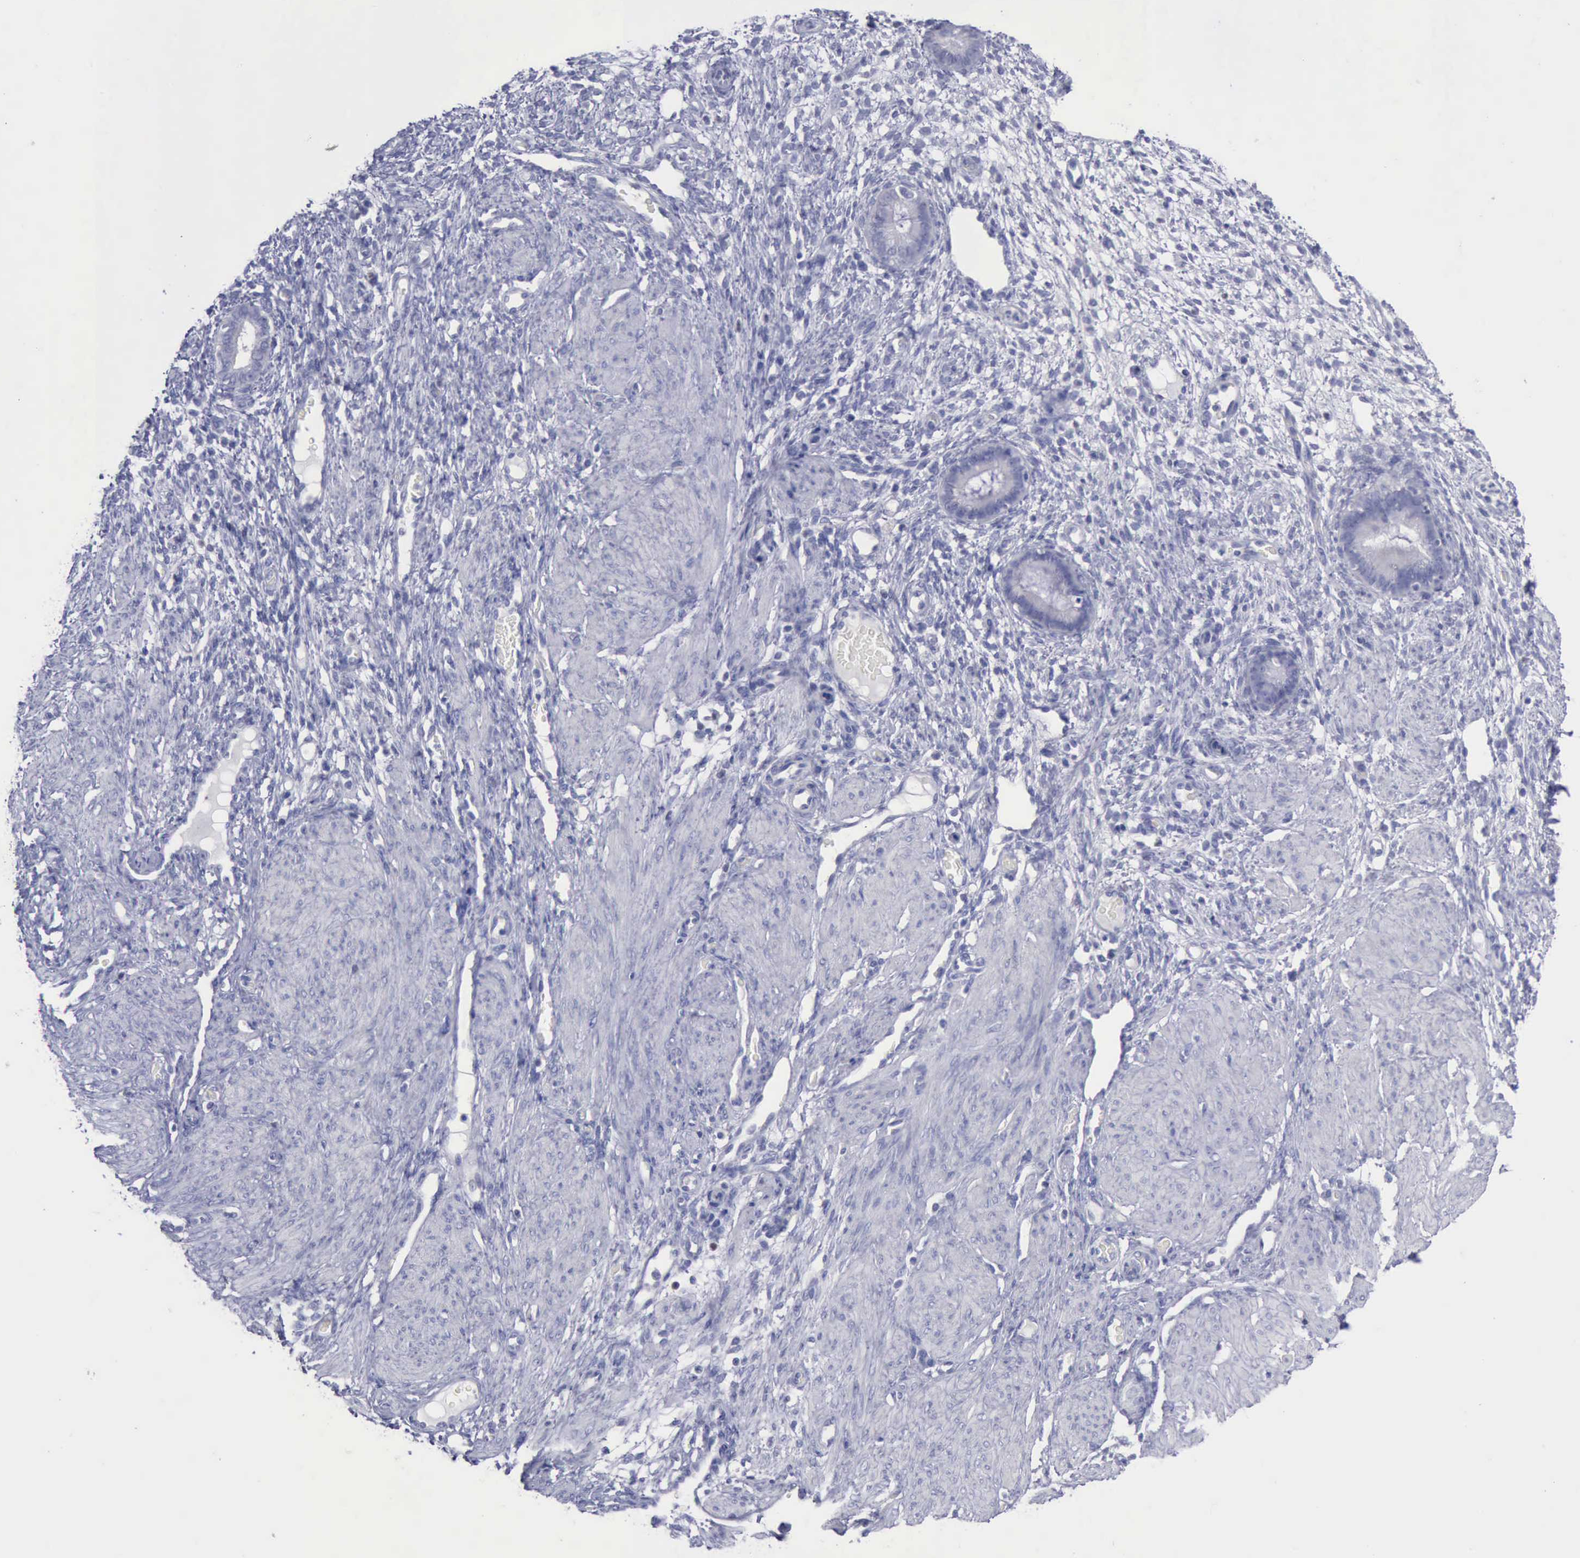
{"staining": {"intensity": "negative", "quantity": "none", "location": "none"}, "tissue": "endometrium", "cell_type": "Cells in endometrial stroma", "image_type": "normal", "snomed": [{"axis": "morphology", "description": "Normal tissue, NOS"}, {"axis": "topography", "description": "Endometrium"}], "caption": "Immunohistochemistry (IHC) micrograph of benign endometrium: human endometrium stained with DAB displays no significant protein positivity in cells in endometrial stroma.", "gene": "SATB2", "patient": {"sex": "female", "age": 72}}